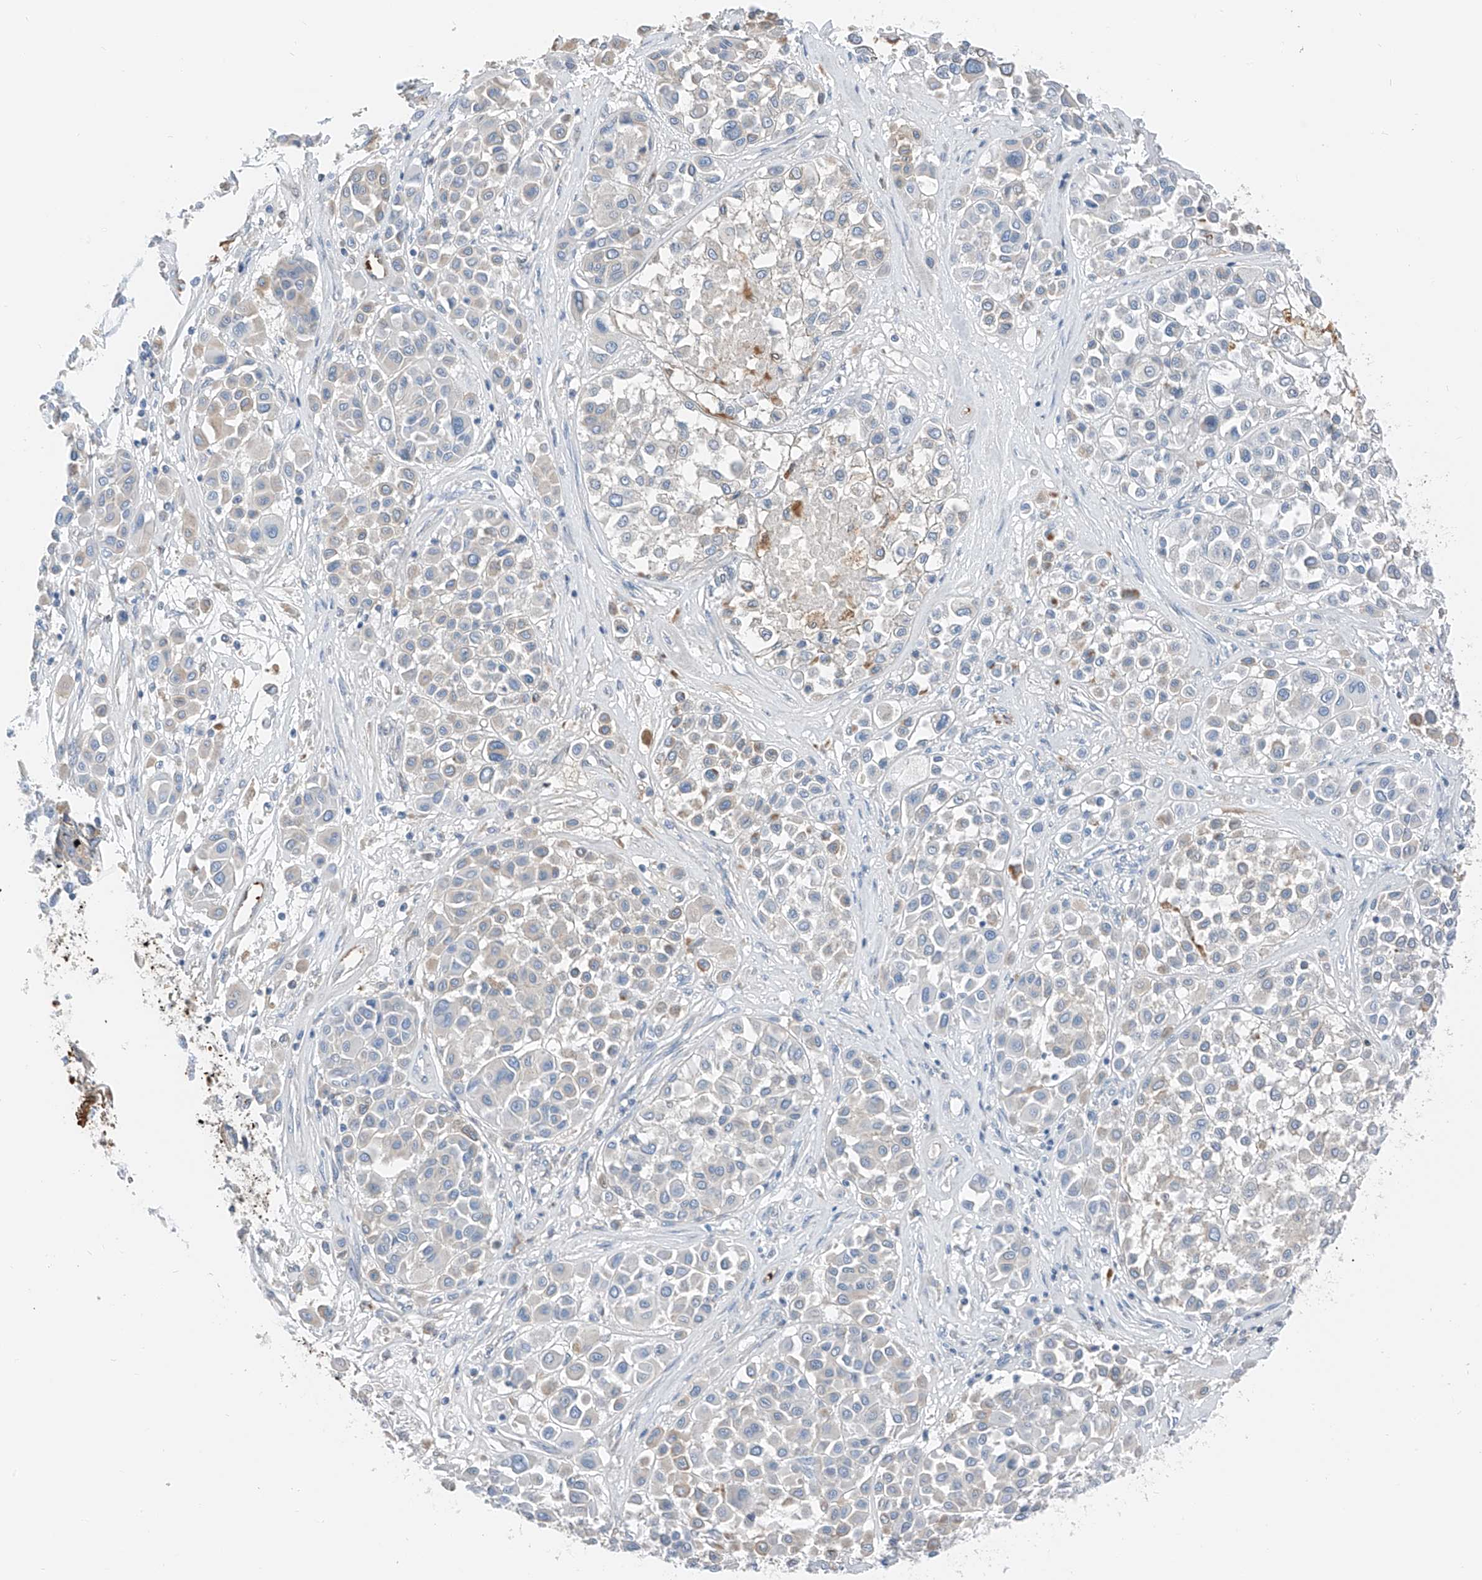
{"staining": {"intensity": "negative", "quantity": "none", "location": "none"}, "tissue": "melanoma", "cell_type": "Tumor cells", "image_type": "cancer", "snomed": [{"axis": "morphology", "description": "Malignant melanoma, Metastatic site"}, {"axis": "topography", "description": "Soft tissue"}], "caption": "An image of human malignant melanoma (metastatic site) is negative for staining in tumor cells.", "gene": "PRSS23", "patient": {"sex": "male", "age": 41}}